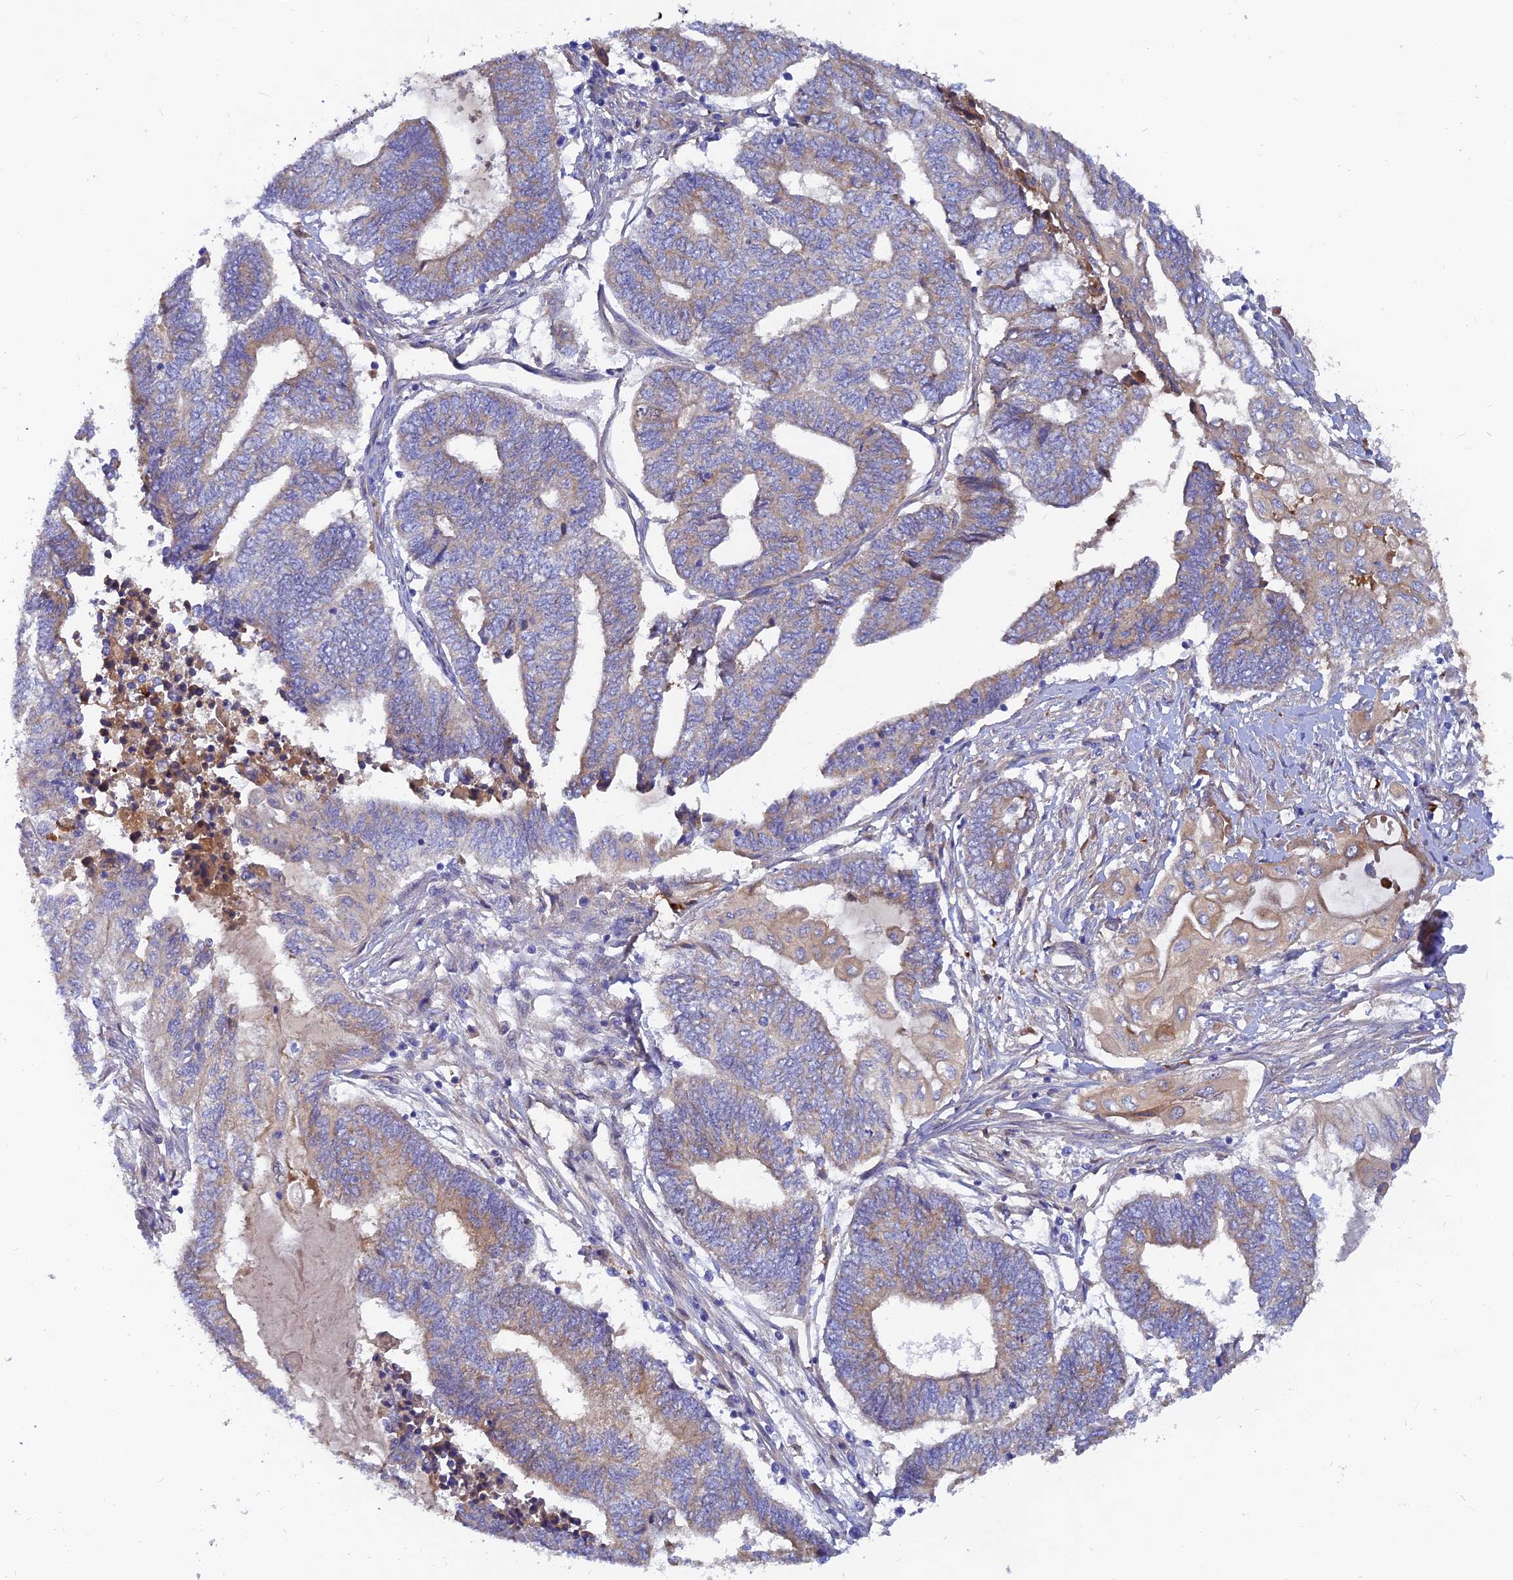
{"staining": {"intensity": "weak", "quantity": "25%-75%", "location": "cytoplasmic/membranous"}, "tissue": "endometrial cancer", "cell_type": "Tumor cells", "image_type": "cancer", "snomed": [{"axis": "morphology", "description": "Adenocarcinoma, NOS"}, {"axis": "topography", "description": "Uterus"}, {"axis": "topography", "description": "Endometrium"}], "caption": "Brown immunohistochemical staining in endometrial cancer reveals weak cytoplasmic/membranous staining in about 25%-75% of tumor cells.", "gene": "MROH1", "patient": {"sex": "female", "age": 70}}